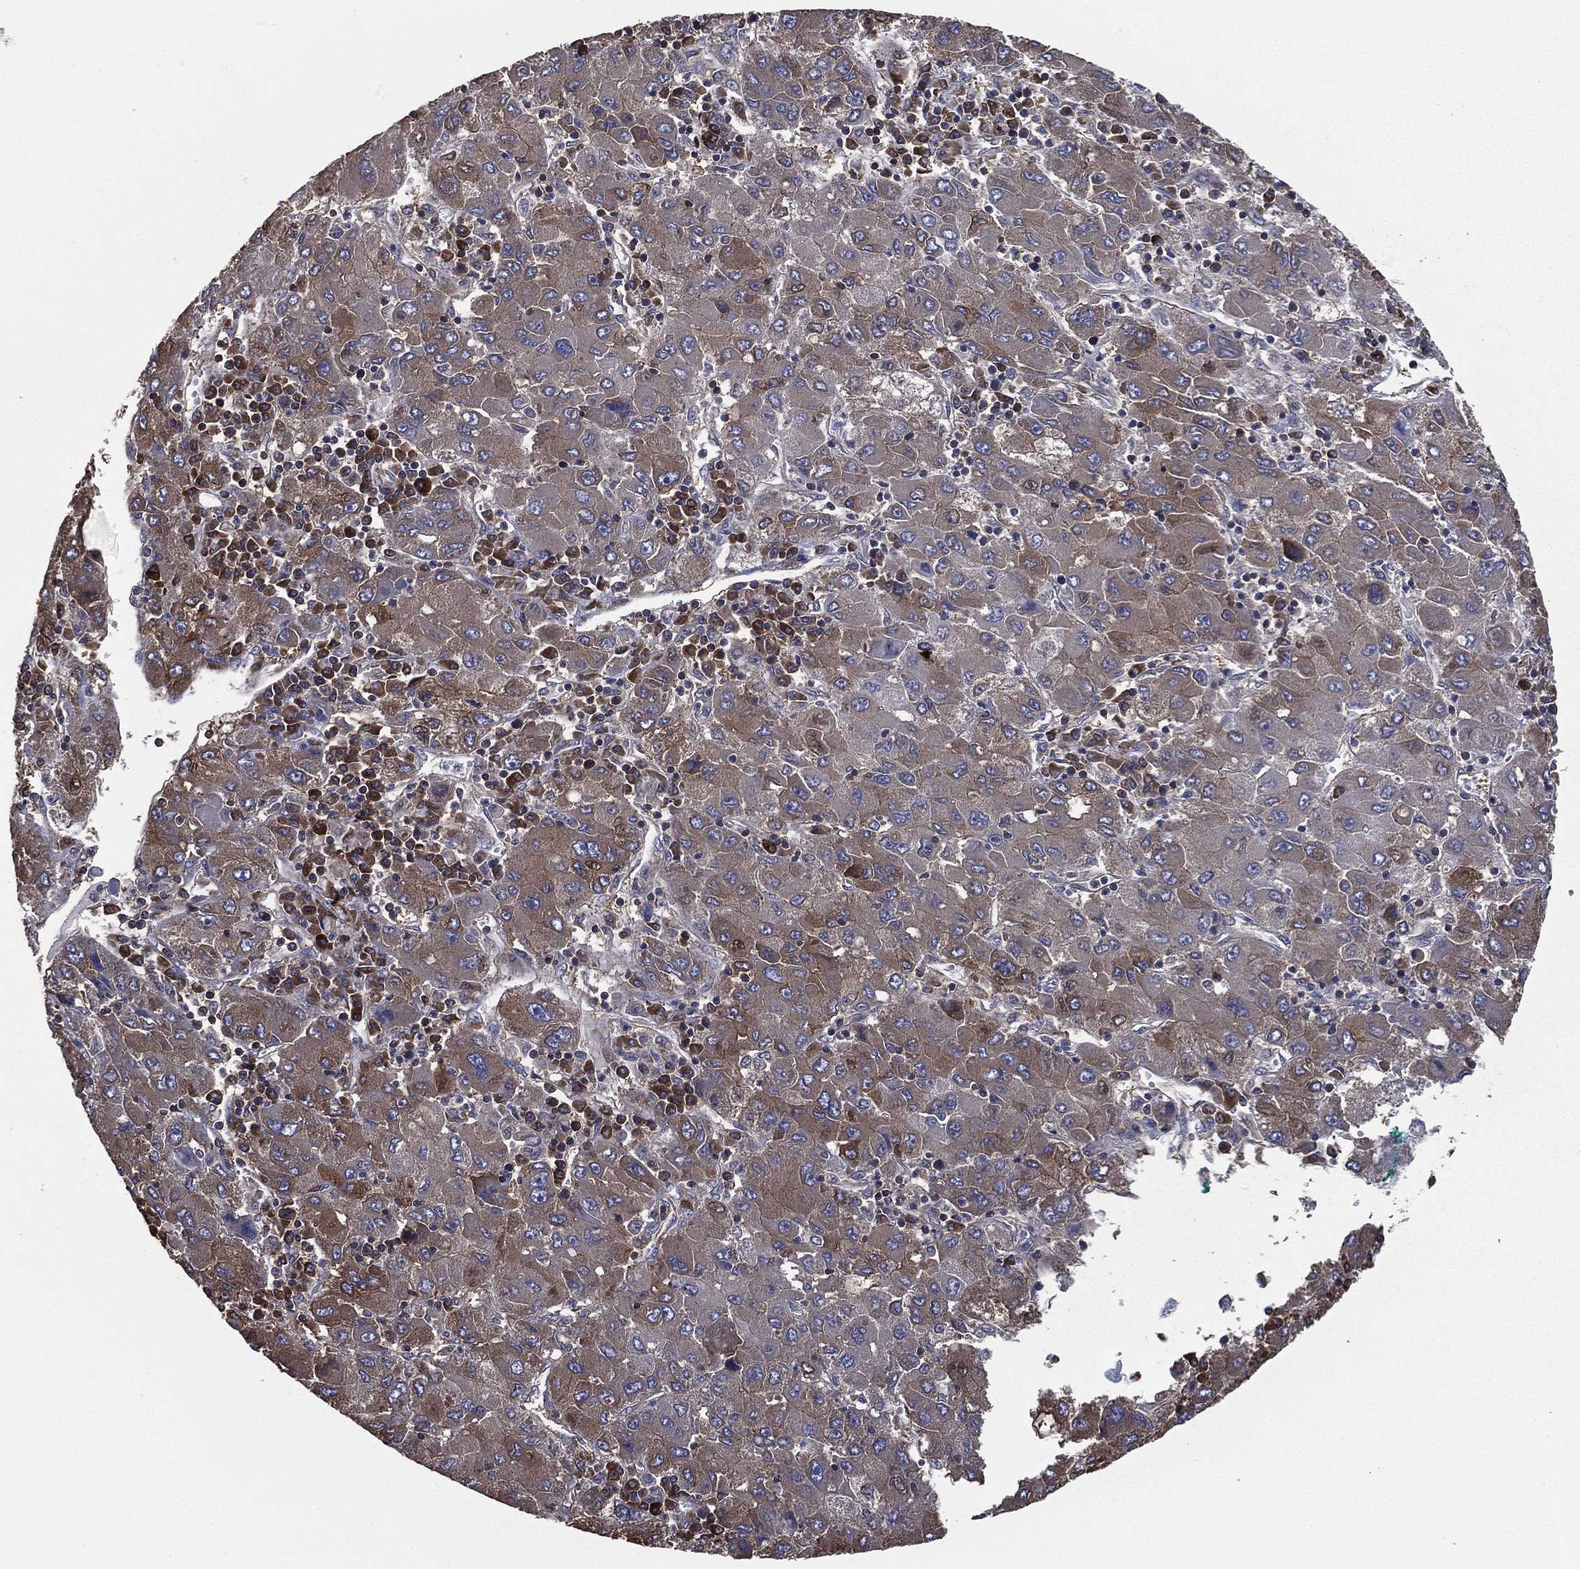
{"staining": {"intensity": "weak", "quantity": "25%-75%", "location": "cytoplasmic/membranous"}, "tissue": "liver cancer", "cell_type": "Tumor cells", "image_type": "cancer", "snomed": [{"axis": "morphology", "description": "Carcinoma, Hepatocellular, NOS"}, {"axis": "topography", "description": "Liver"}], "caption": "Liver cancer was stained to show a protein in brown. There is low levels of weak cytoplasmic/membranous positivity in about 25%-75% of tumor cells. (IHC, brightfield microscopy, high magnification).", "gene": "SARS1", "patient": {"sex": "male", "age": 75}}